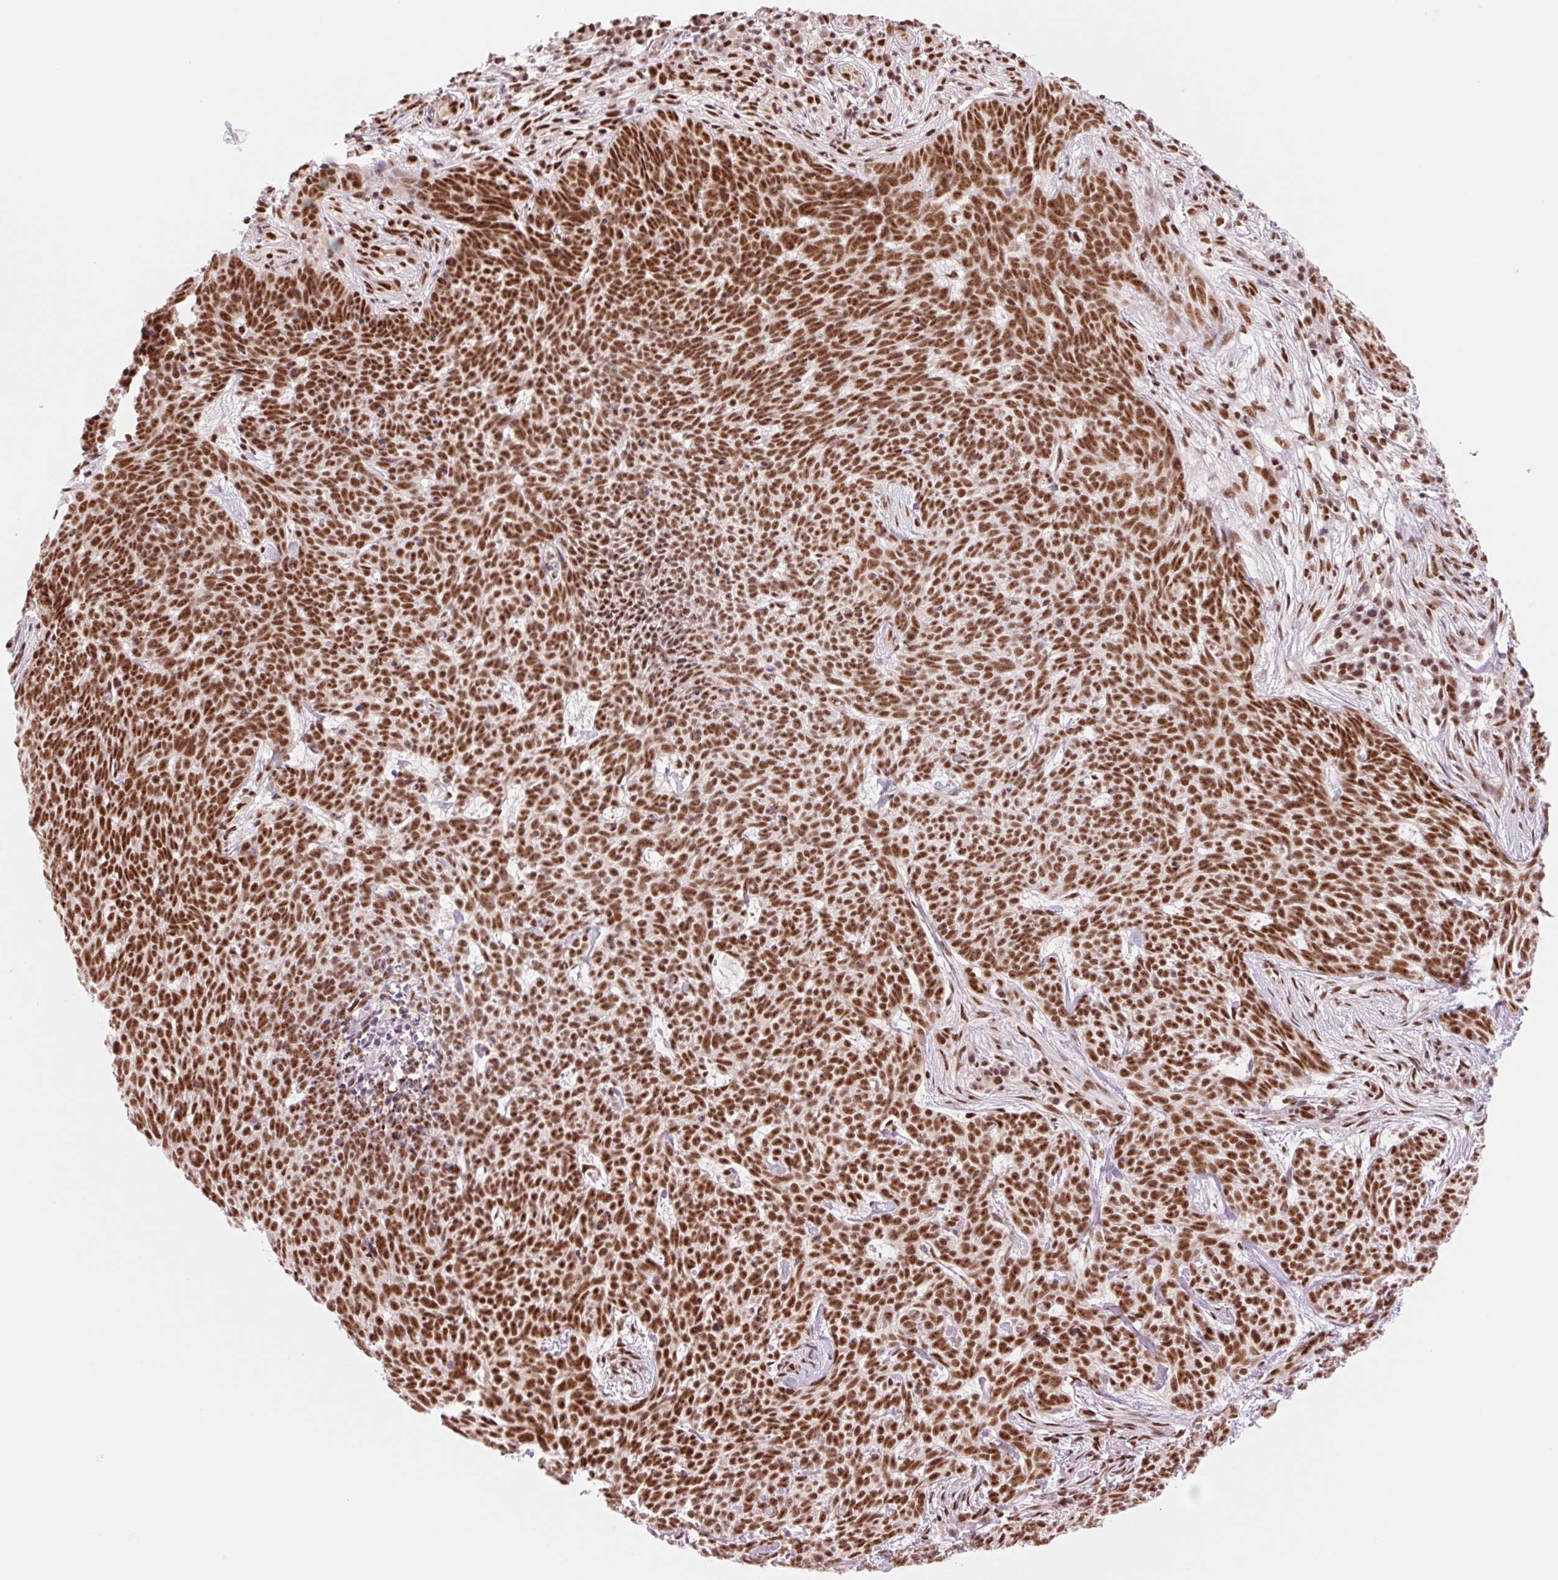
{"staining": {"intensity": "strong", "quantity": ">75%", "location": "nuclear"}, "tissue": "skin cancer", "cell_type": "Tumor cells", "image_type": "cancer", "snomed": [{"axis": "morphology", "description": "Basal cell carcinoma"}, {"axis": "topography", "description": "Skin"}], "caption": "A brown stain labels strong nuclear expression of a protein in human basal cell carcinoma (skin) tumor cells. Nuclei are stained in blue.", "gene": "PRDM11", "patient": {"sex": "female", "age": 93}}